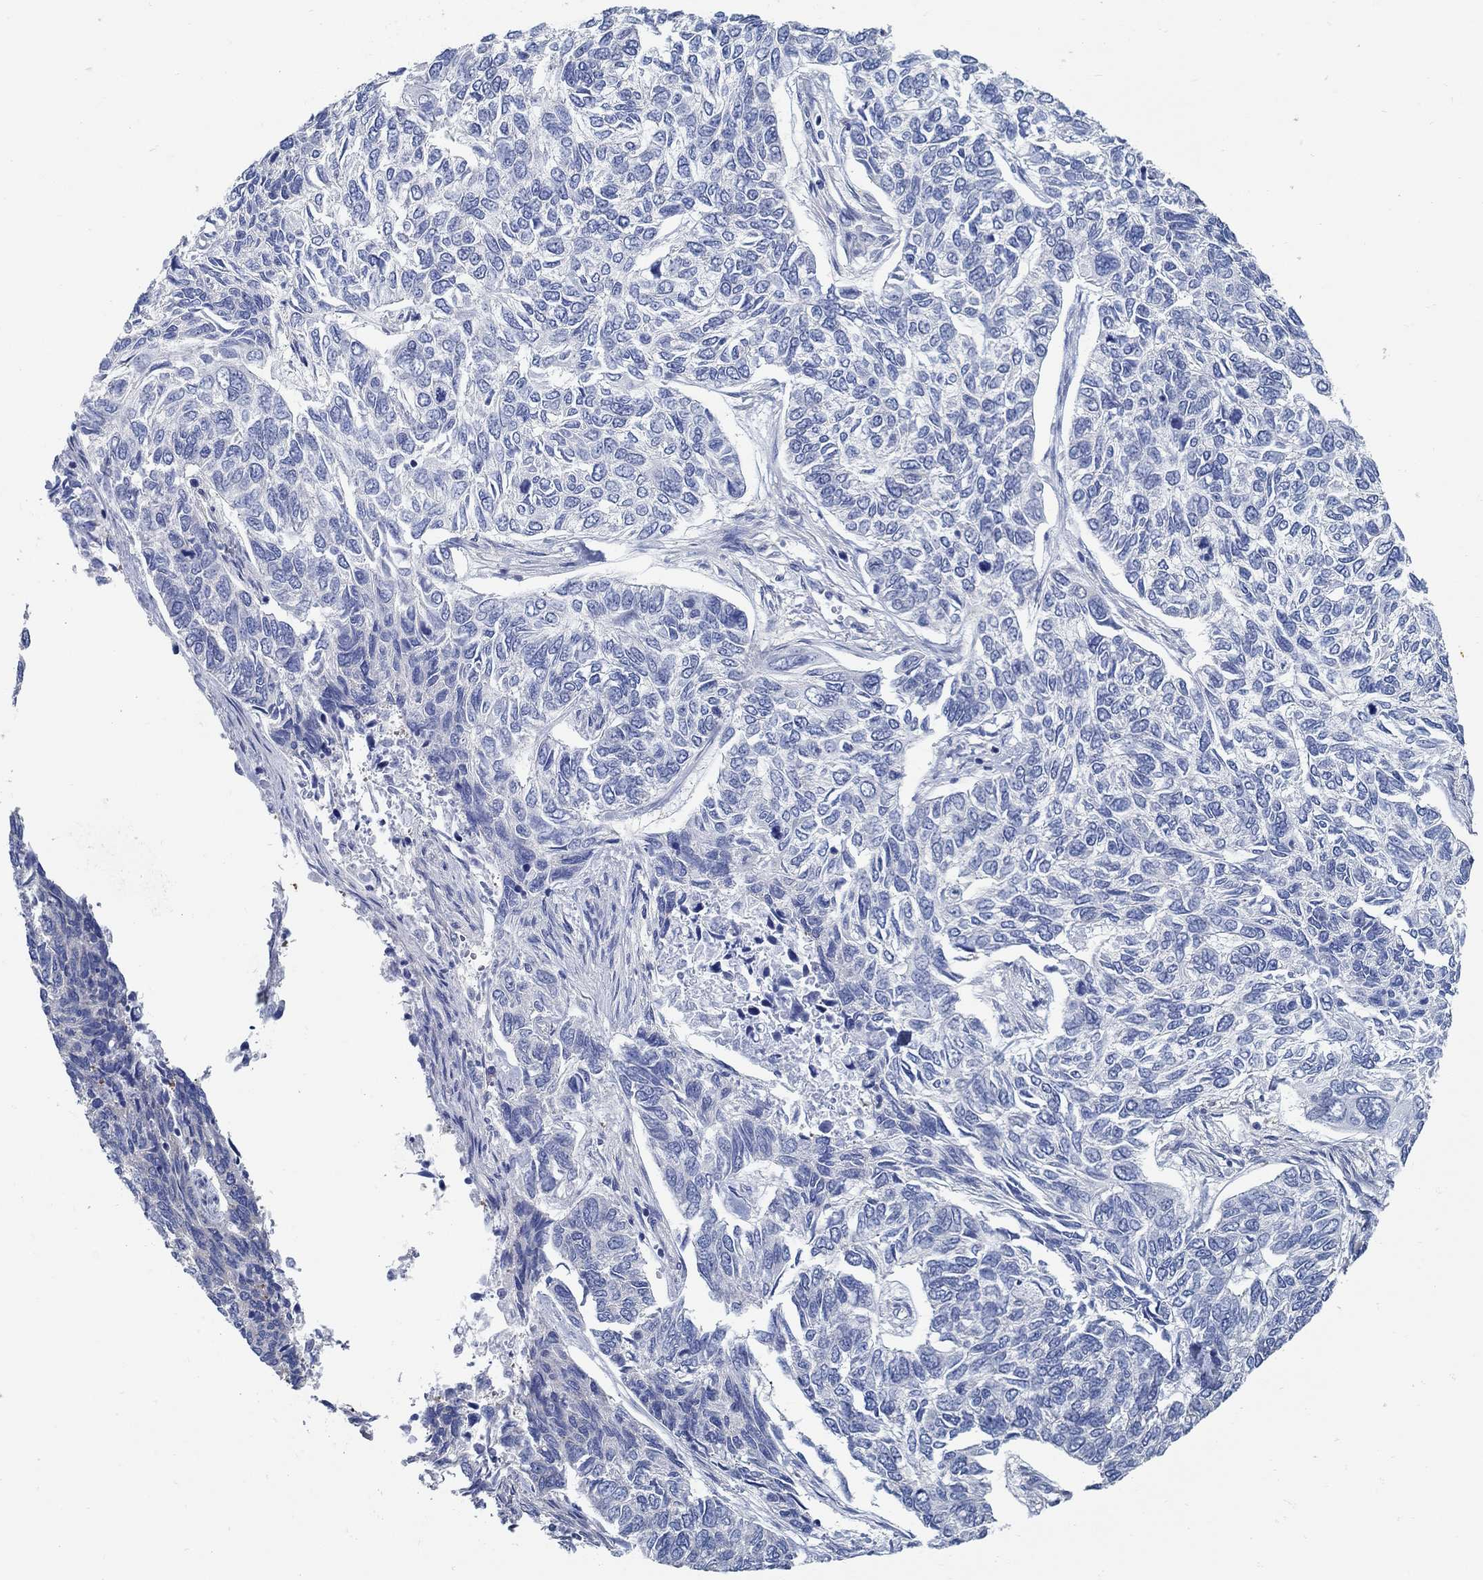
{"staining": {"intensity": "negative", "quantity": "none", "location": "none"}, "tissue": "skin cancer", "cell_type": "Tumor cells", "image_type": "cancer", "snomed": [{"axis": "morphology", "description": "Basal cell carcinoma"}, {"axis": "topography", "description": "Skin"}], "caption": "A photomicrograph of basal cell carcinoma (skin) stained for a protein exhibits no brown staining in tumor cells.", "gene": "C15orf39", "patient": {"sex": "female", "age": 65}}